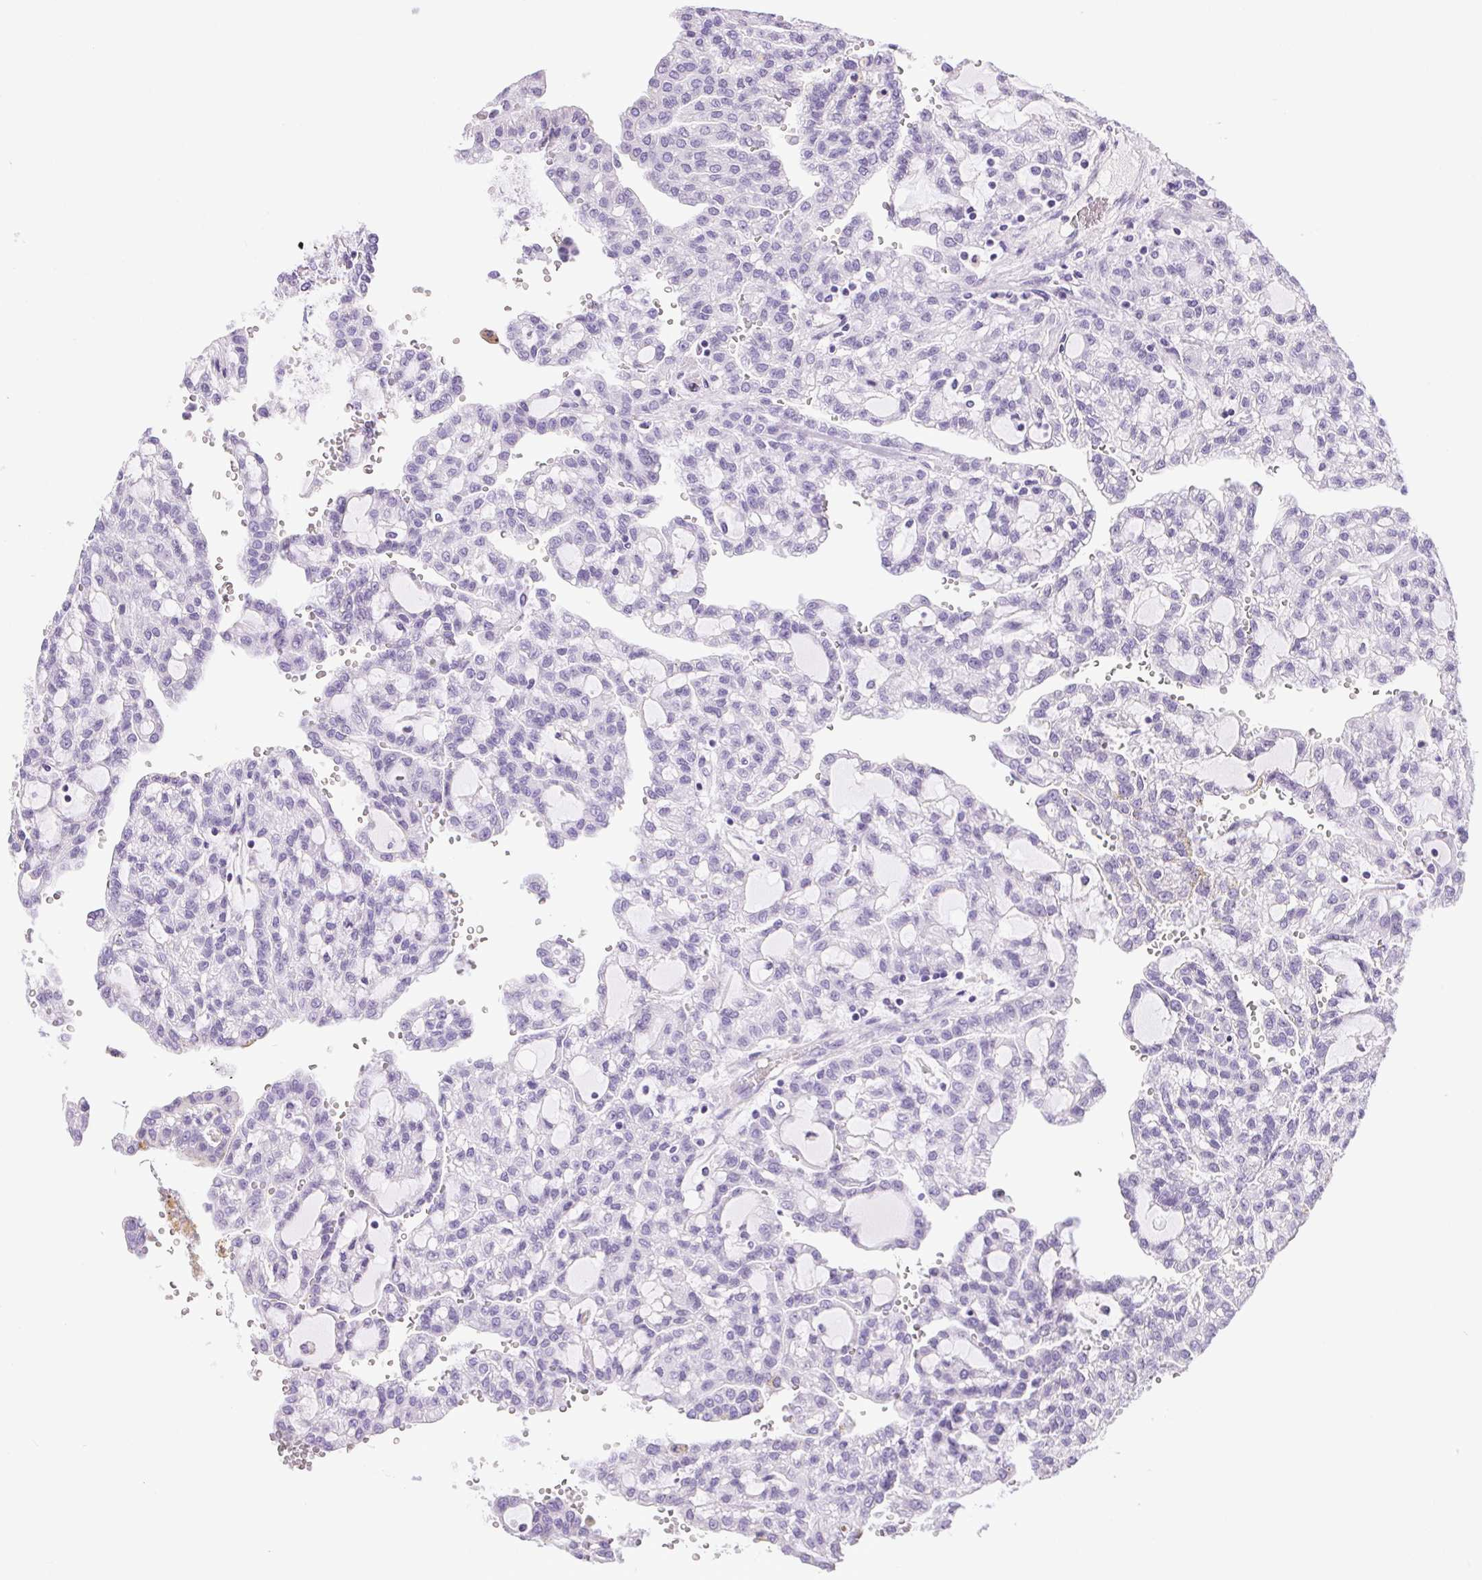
{"staining": {"intensity": "negative", "quantity": "none", "location": "none"}, "tissue": "renal cancer", "cell_type": "Tumor cells", "image_type": "cancer", "snomed": [{"axis": "morphology", "description": "Adenocarcinoma, NOS"}, {"axis": "topography", "description": "Kidney"}], "caption": "Tumor cells are negative for protein expression in human renal adenocarcinoma.", "gene": "C20orf85", "patient": {"sex": "male", "age": 63}}